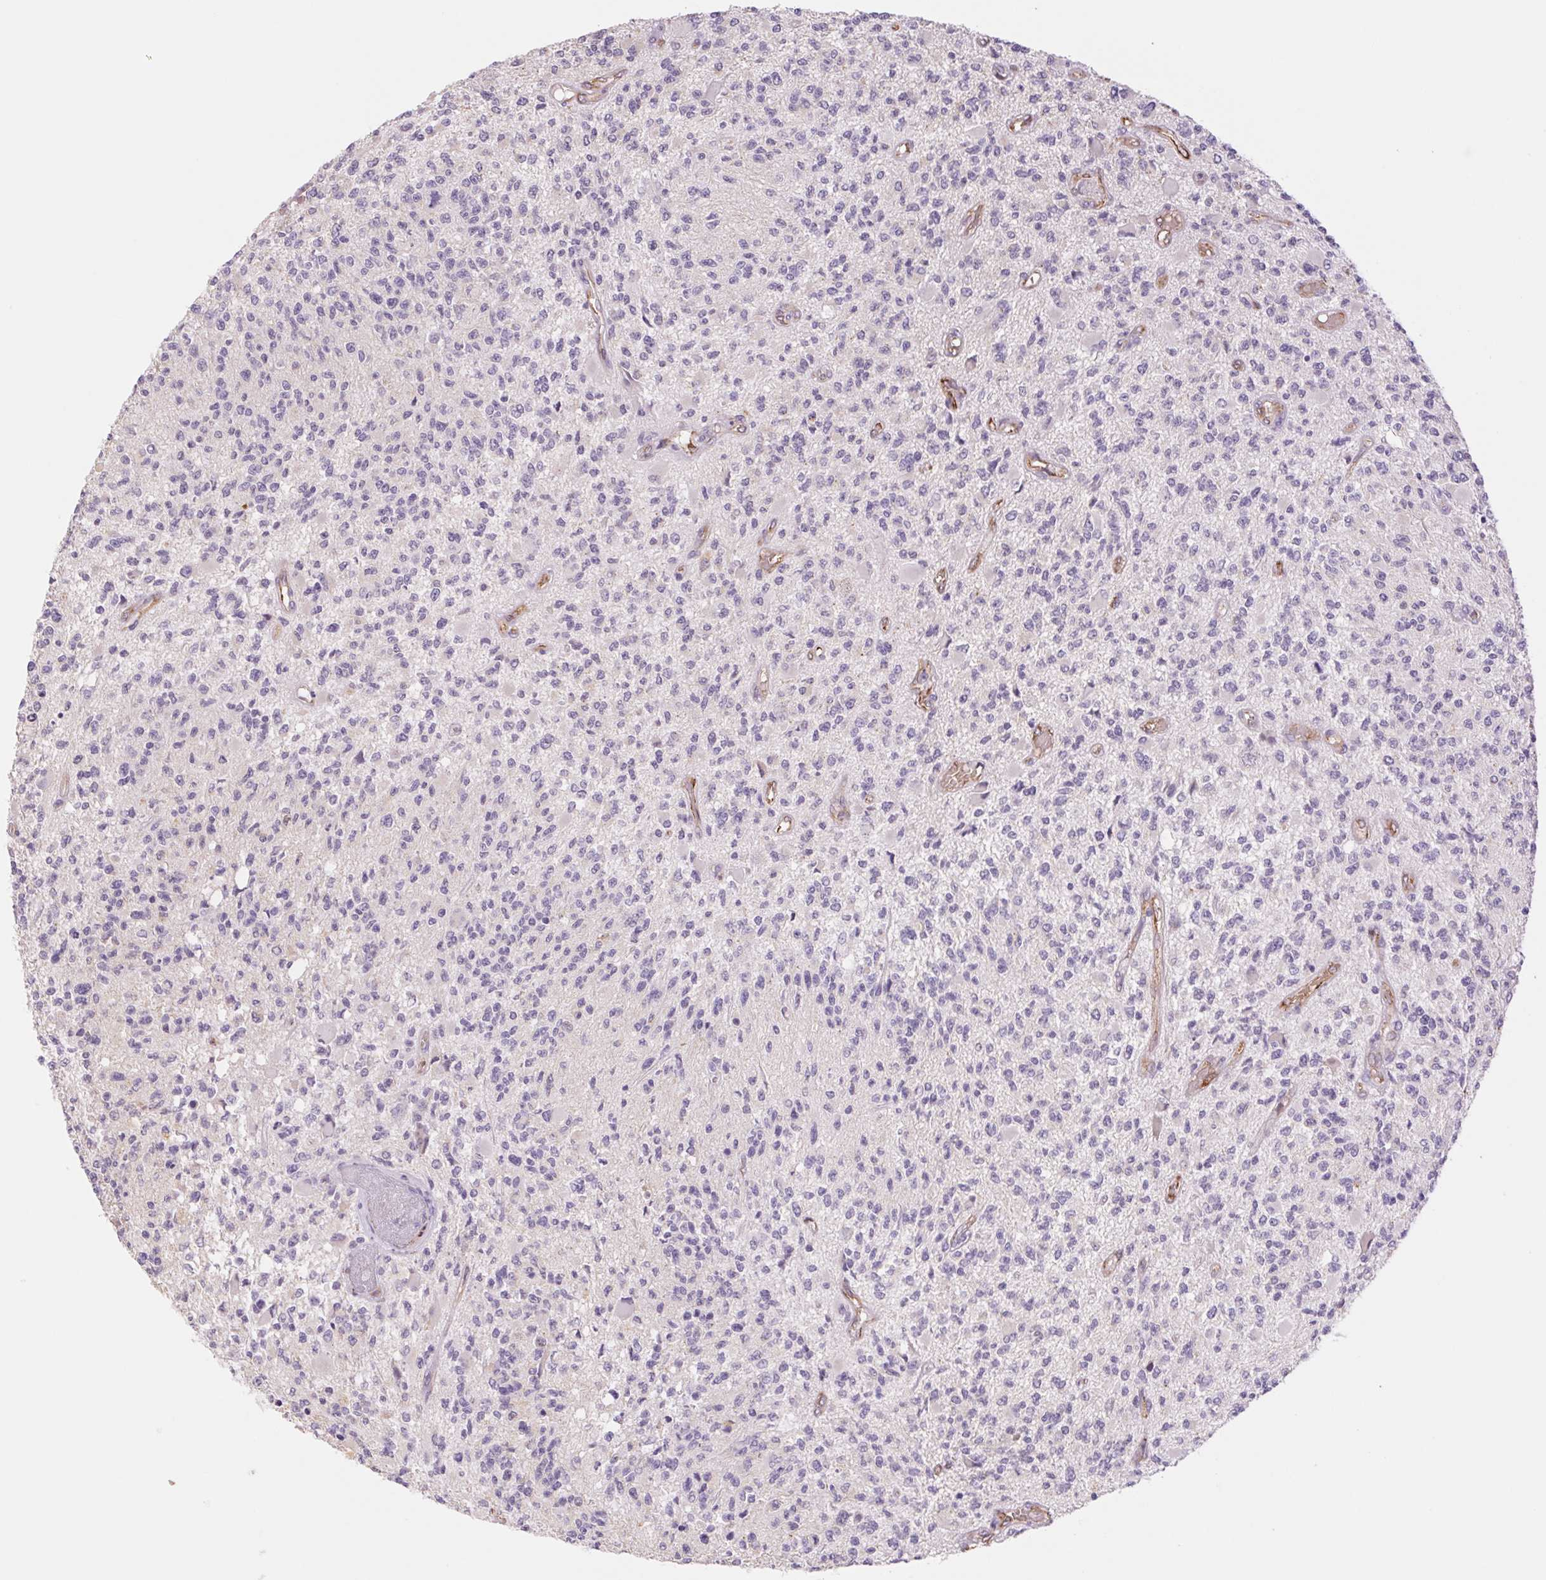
{"staining": {"intensity": "negative", "quantity": "none", "location": "none"}, "tissue": "glioma", "cell_type": "Tumor cells", "image_type": "cancer", "snomed": [{"axis": "morphology", "description": "Glioma, malignant, High grade"}, {"axis": "topography", "description": "Brain"}], "caption": "A photomicrograph of human glioma is negative for staining in tumor cells.", "gene": "IGFL3", "patient": {"sex": "female", "age": 63}}